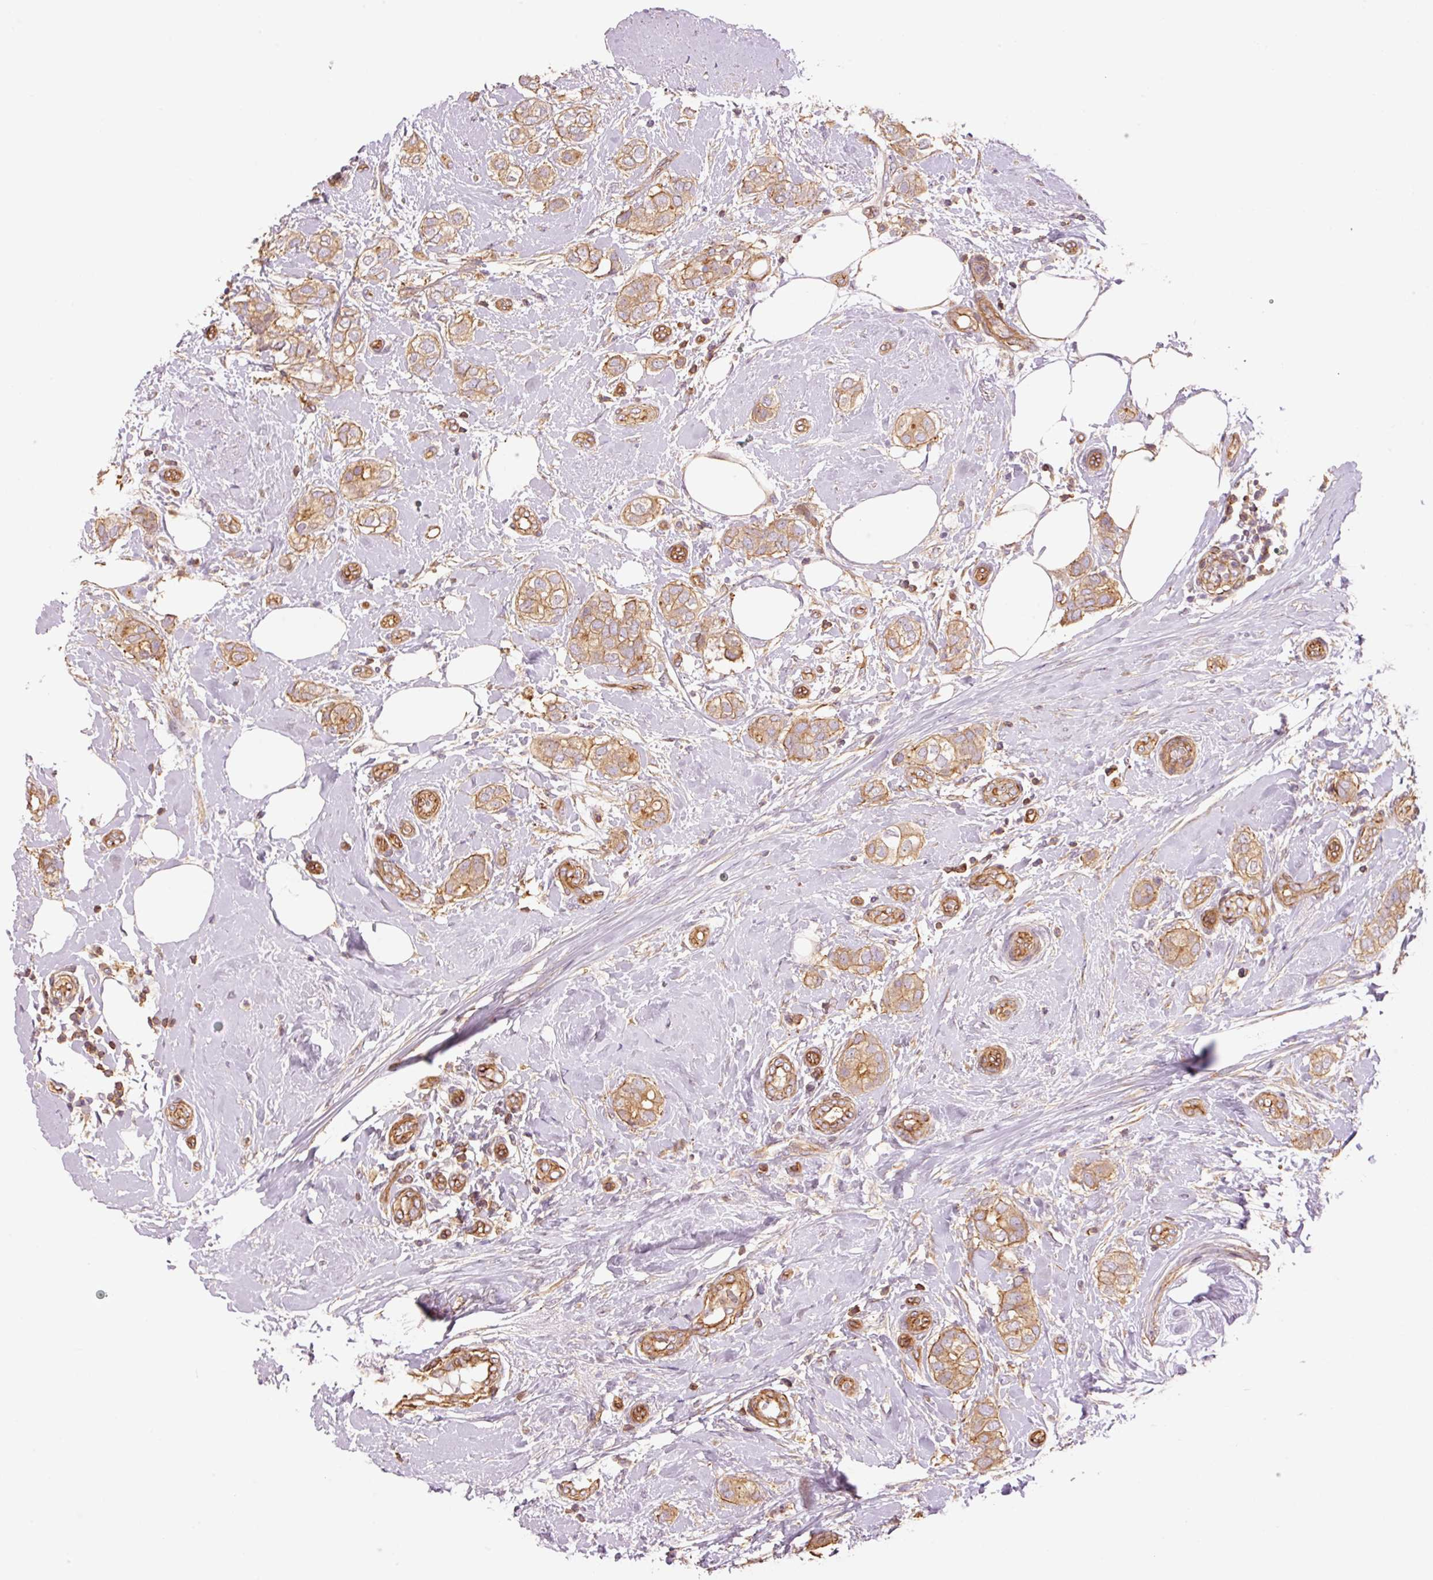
{"staining": {"intensity": "moderate", "quantity": ">75%", "location": "cytoplasmic/membranous"}, "tissue": "breast cancer", "cell_type": "Tumor cells", "image_type": "cancer", "snomed": [{"axis": "morphology", "description": "Duct carcinoma"}, {"axis": "topography", "description": "Breast"}], "caption": "Tumor cells show medium levels of moderate cytoplasmic/membranous staining in approximately >75% of cells in breast invasive ductal carcinoma.", "gene": "PPP1R1B", "patient": {"sex": "female", "age": 73}}